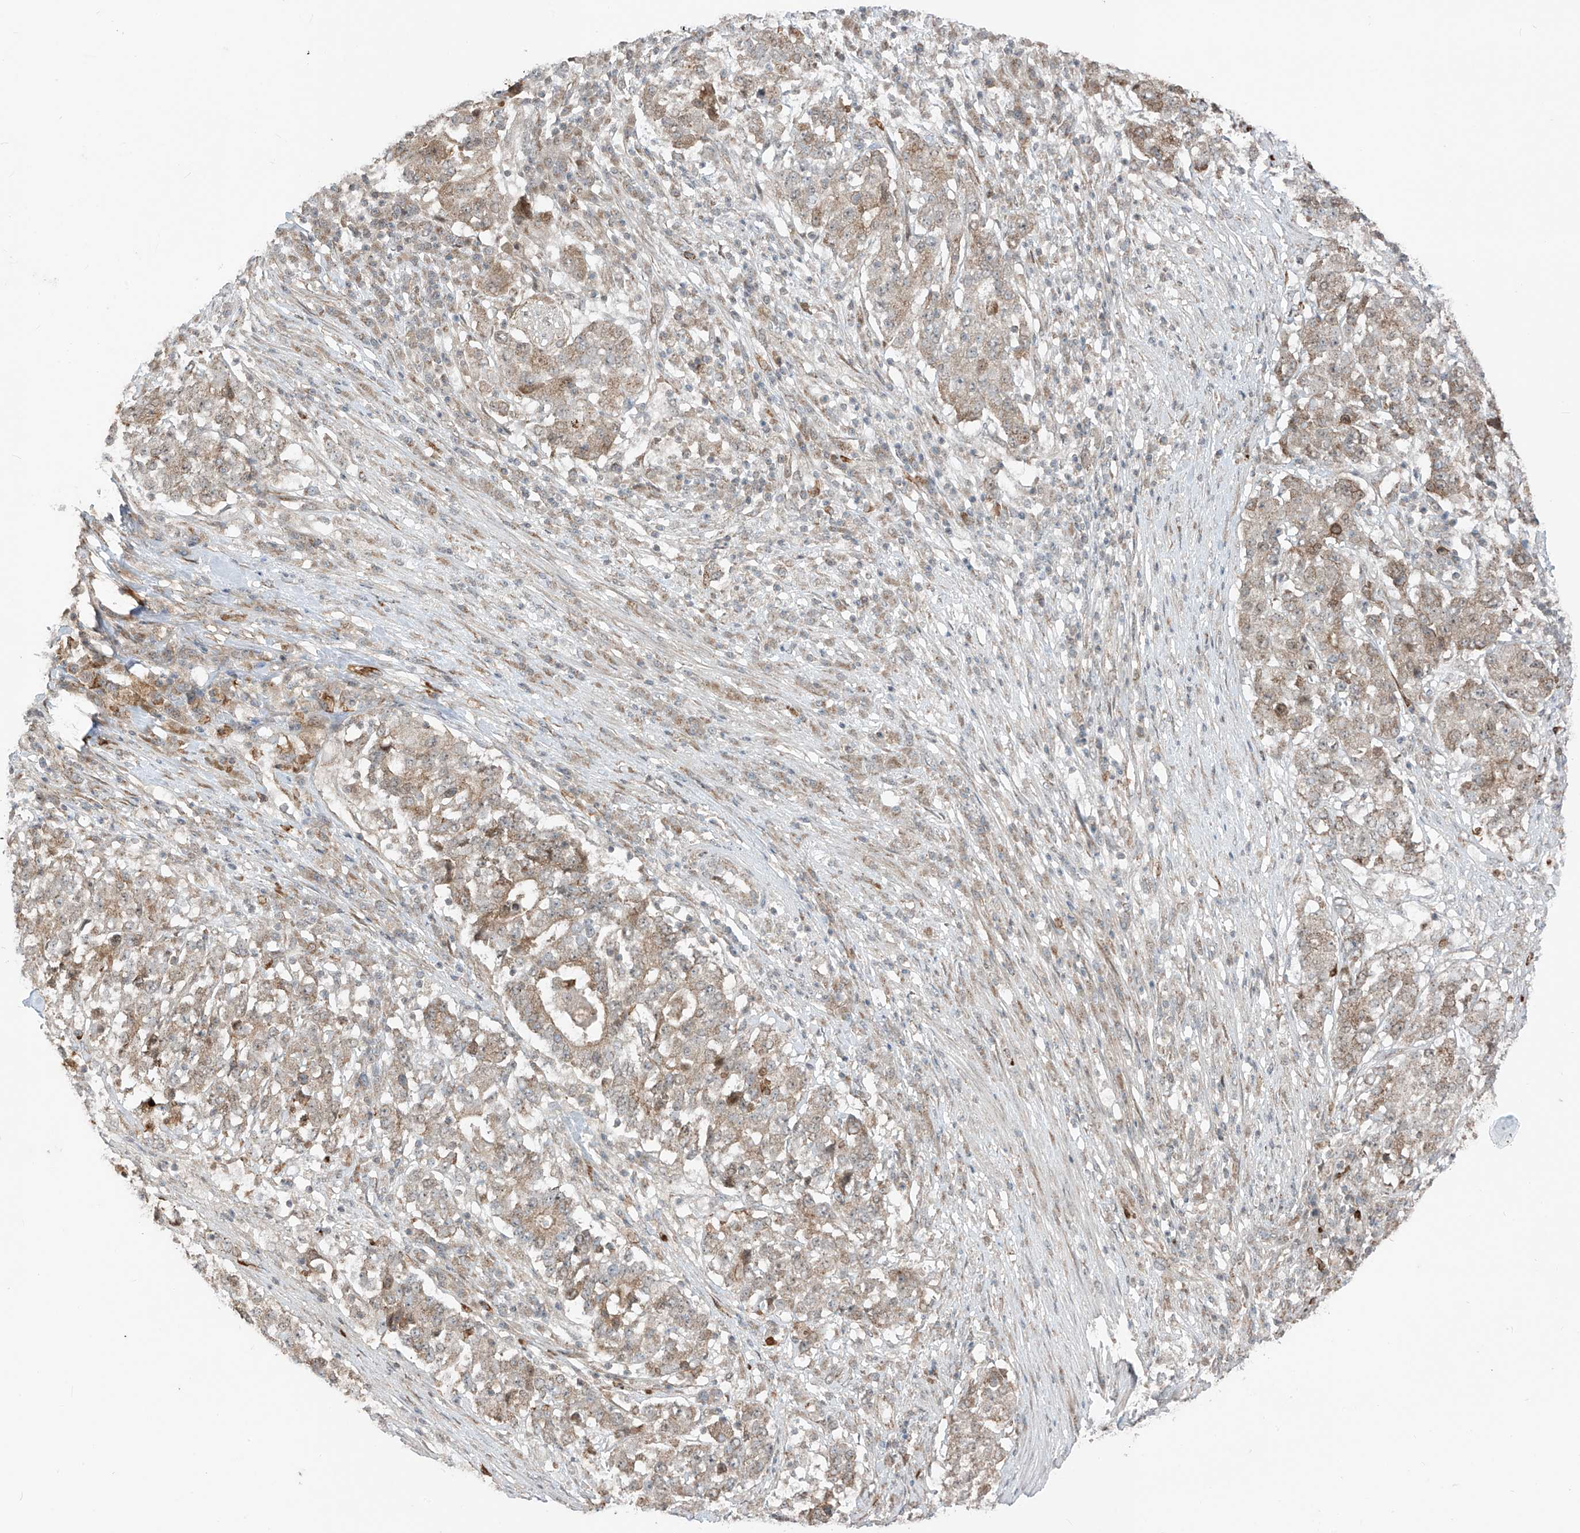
{"staining": {"intensity": "weak", "quantity": ">75%", "location": "cytoplasmic/membranous"}, "tissue": "stomach cancer", "cell_type": "Tumor cells", "image_type": "cancer", "snomed": [{"axis": "morphology", "description": "Adenocarcinoma, NOS"}, {"axis": "topography", "description": "Stomach"}], "caption": "A photomicrograph of human stomach cancer stained for a protein exhibits weak cytoplasmic/membranous brown staining in tumor cells.", "gene": "PDE11A", "patient": {"sex": "male", "age": 59}}